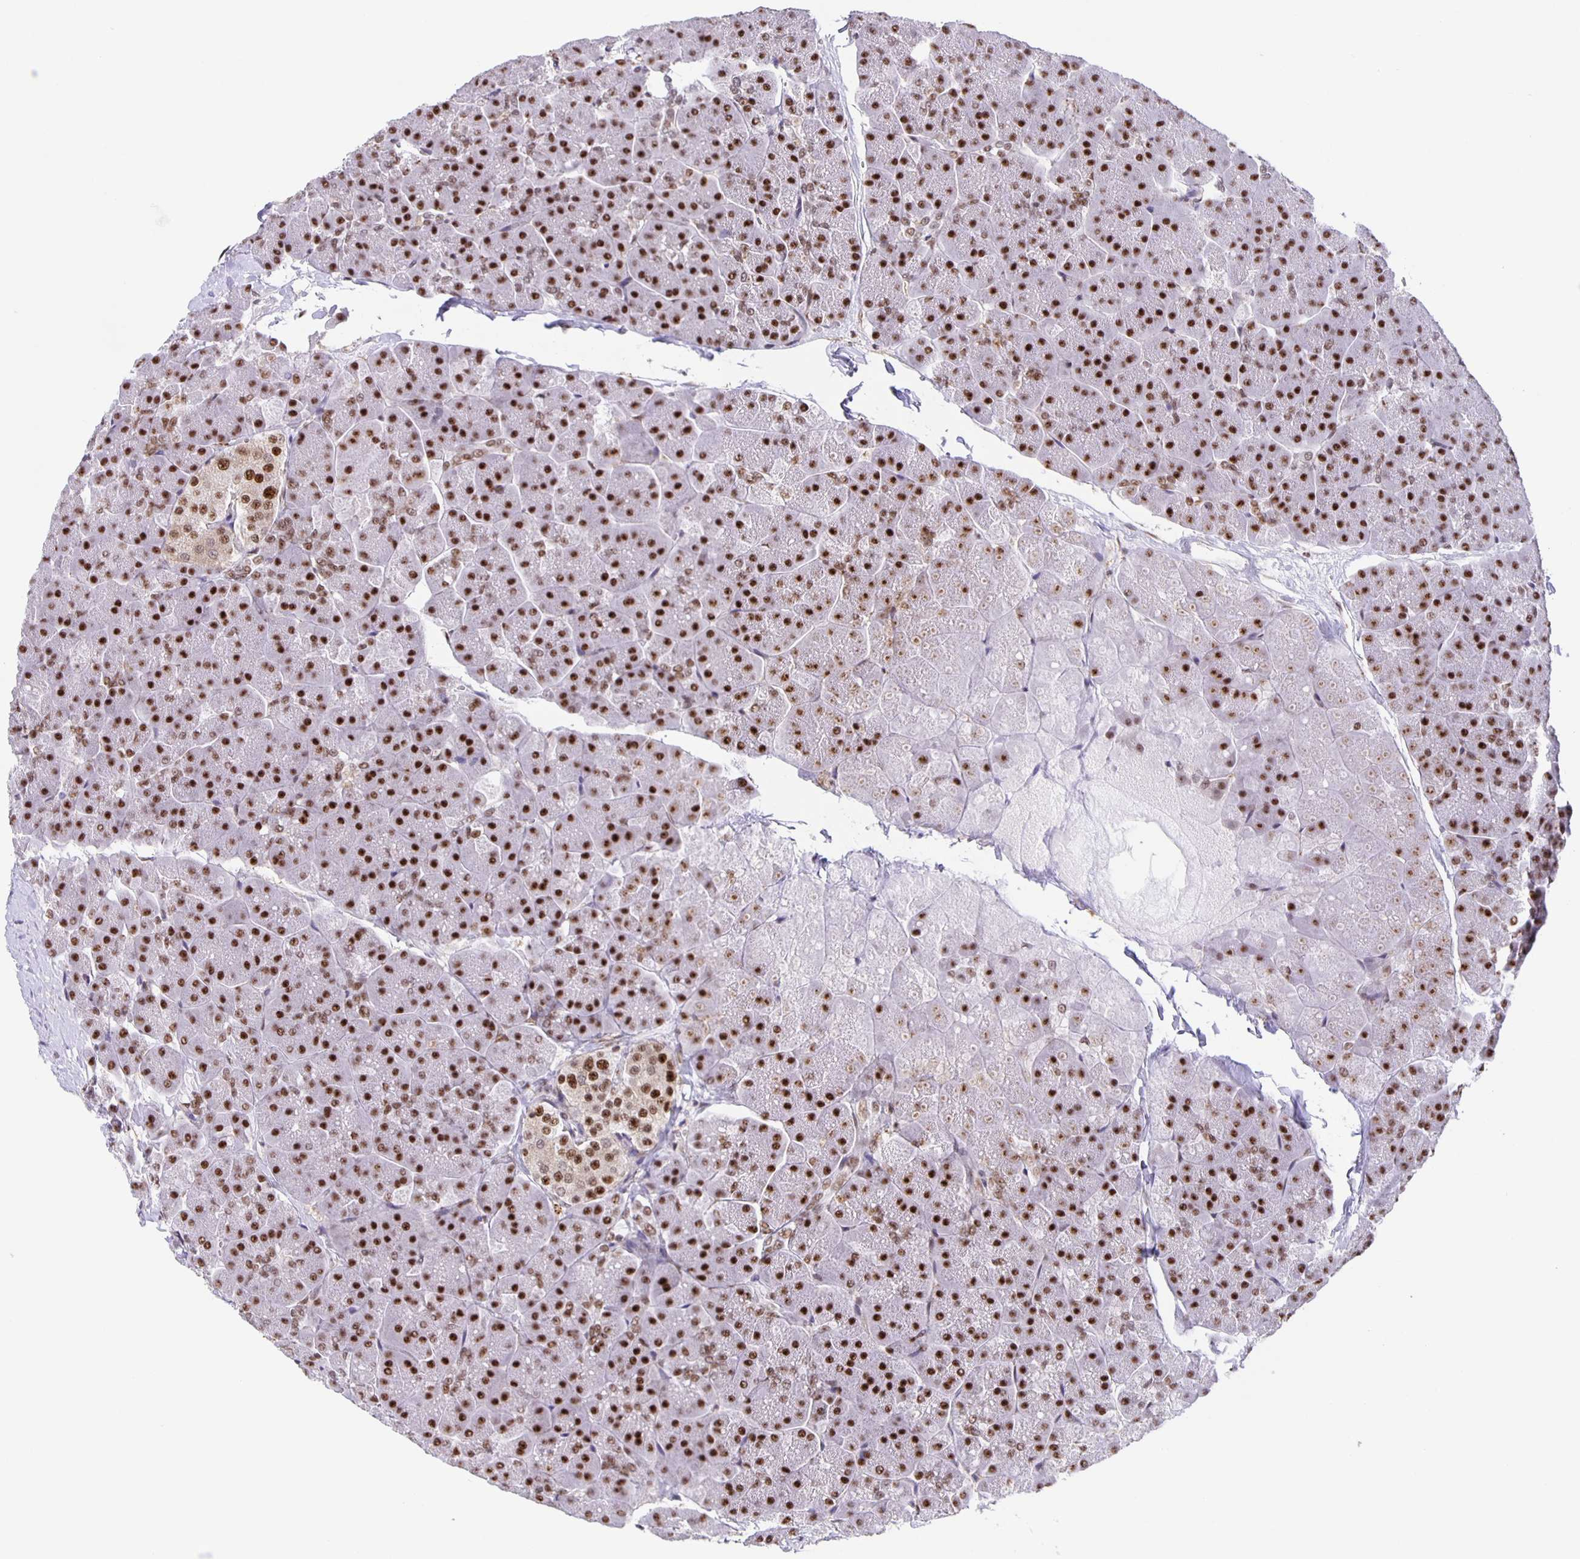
{"staining": {"intensity": "strong", "quantity": ">75%", "location": "nuclear"}, "tissue": "pancreas", "cell_type": "Exocrine glandular cells", "image_type": "normal", "snomed": [{"axis": "morphology", "description": "Normal tissue, NOS"}, {"axis": "topography", "description": "Pancreas"}, {"axis": "topography", "description": "Peripheral nerve tissue"}], "caption": "Immunohistochemistry image of unremarkable pancreas: pancreas stained using immunohistochemistry displays high levels of strong protein expression localized specifically in the nuclear of exocrine glandular cells, appearing as a nuclear brown color.", "gene": "ZRANB2", "patient": {"sex": "male", "age": 54}}